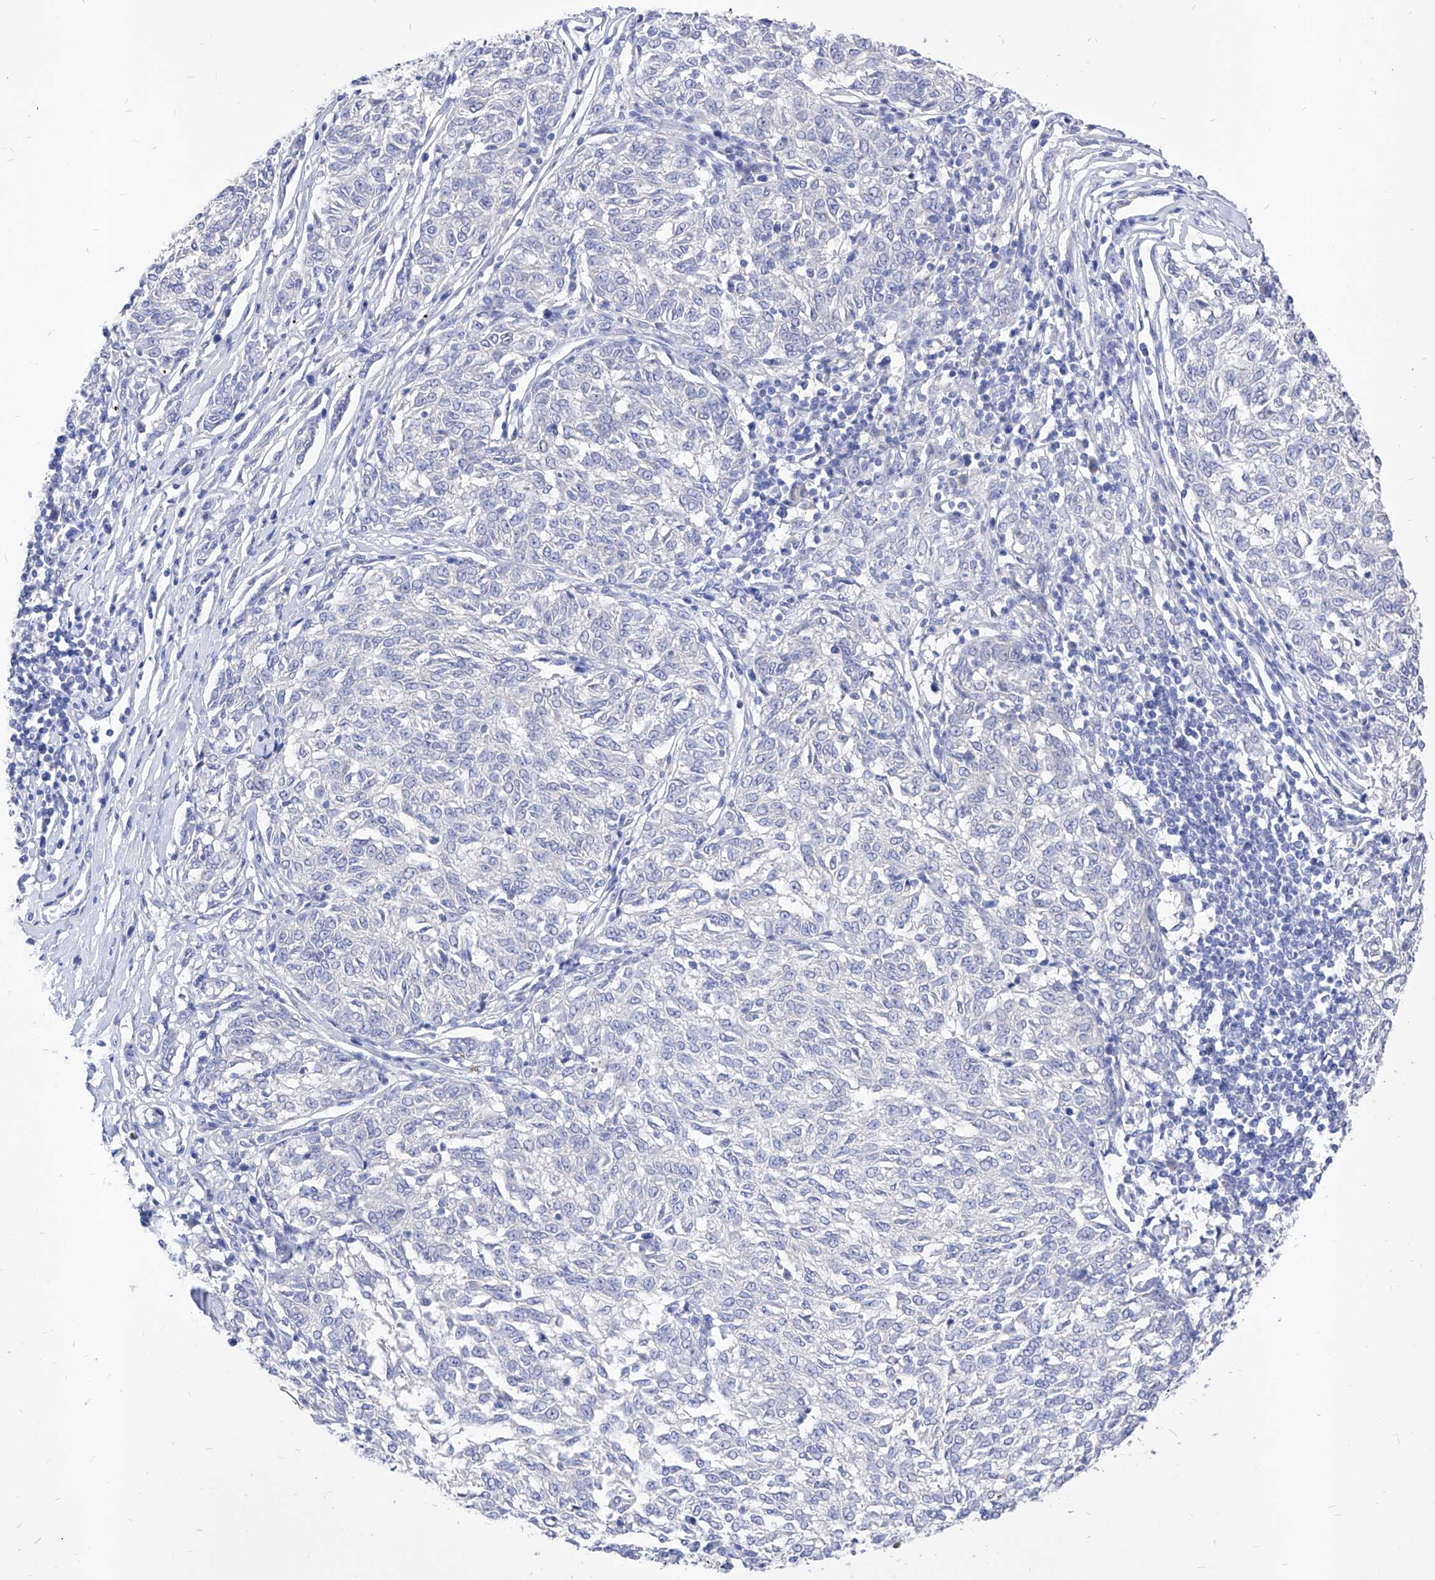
{"staining": {"intensity": "negative", "quantity": "none", "location": "none"}, "tissue": "melanoma", "cell_type": "Tumor cells", "image_type": "cancer", "snomed": [{"axis": "morphology", "description": "Malignant melanoma, NOS"}, {"axis": "topography", "description": "Skin"}], "caption": "Tumor cells are negative for brown protein staining in malignant melanoma. (Stains: DAB (3,3'-diaminobenzidine) immunohistochemistry (IHC) with hematoxylin counter stain, Microscopy: brightfield microscopy at high magnification).", "gene": "VAX1", "patient": {"sex": "female", "age": 72}}